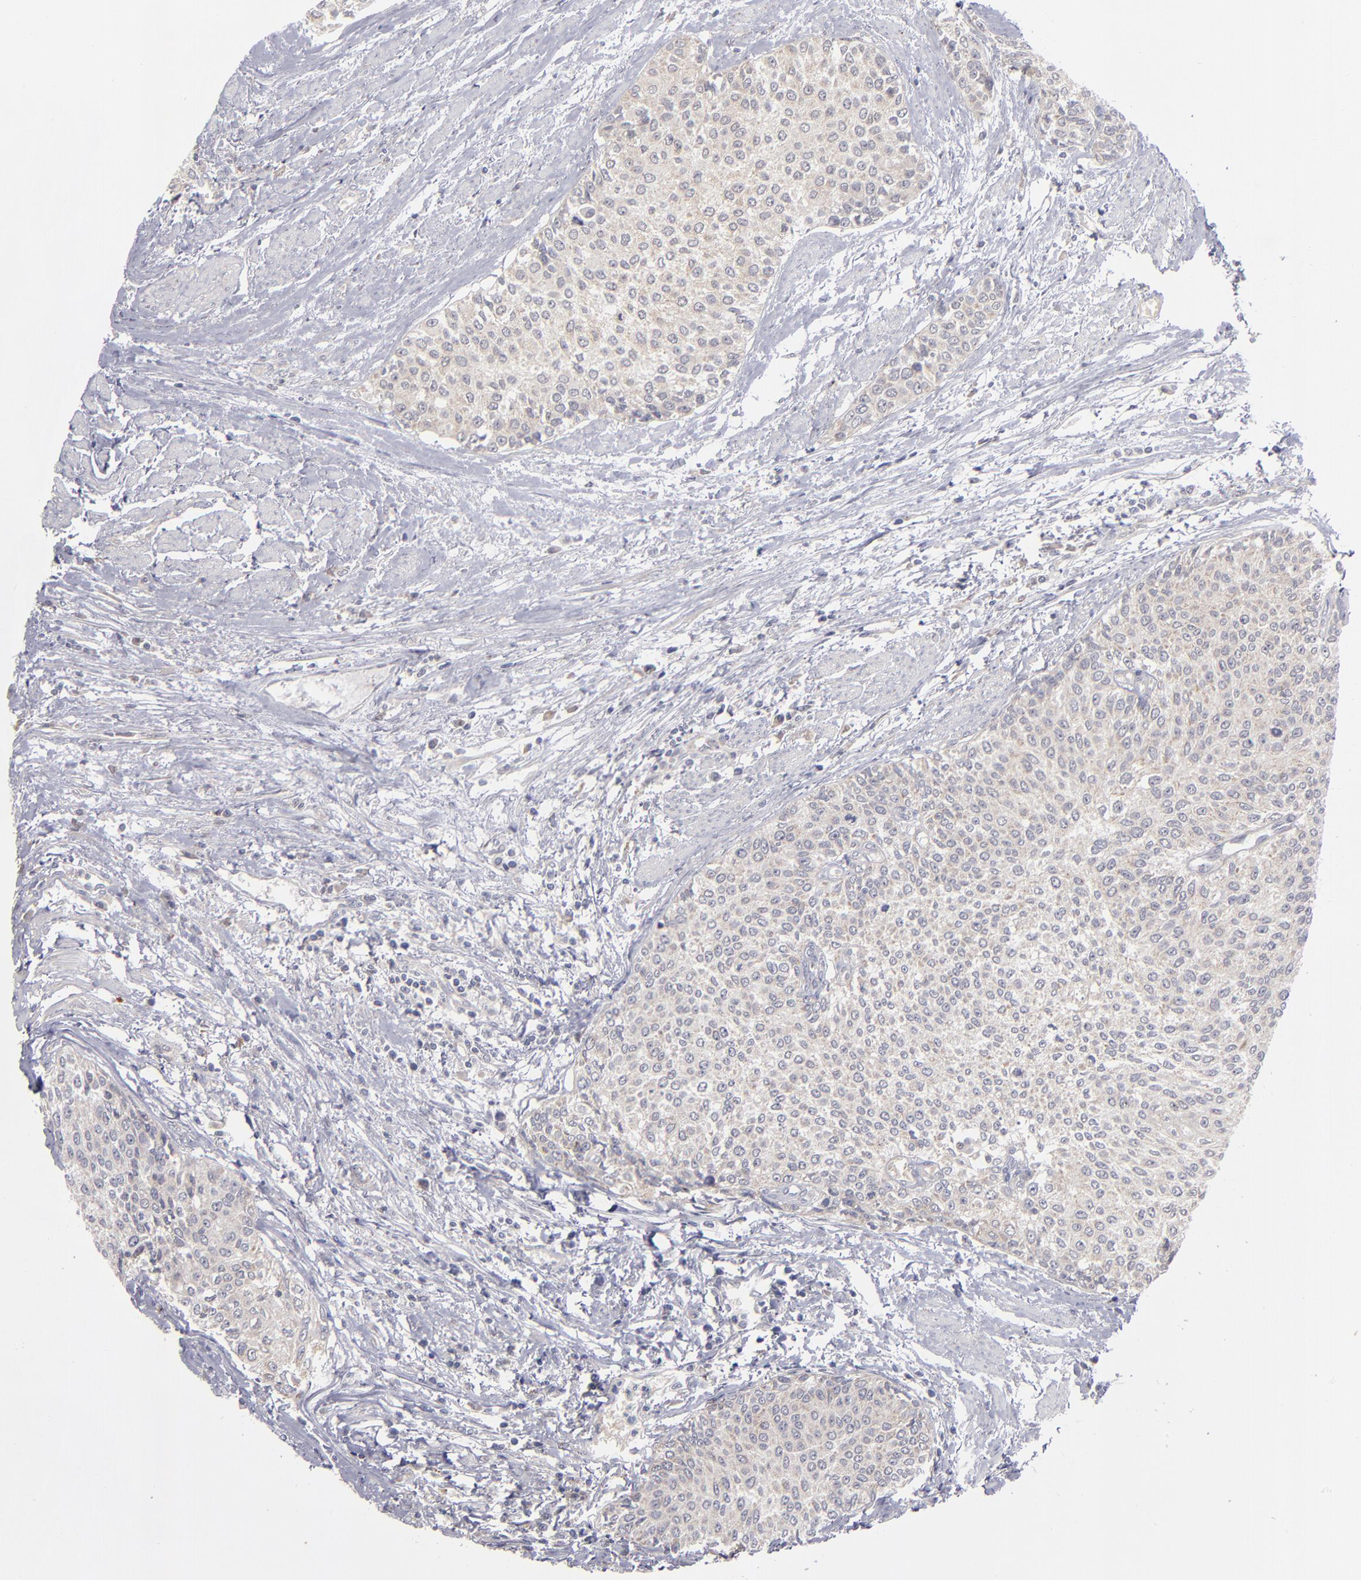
{"staining": {"intensity": "negative", "quantity": "none", "location": "none"}, "tissue": "urothelial cancer", "cell_type": "Tumor cells", "image_type": "cancer", "snomed": [{"axis": "morphology", "description": "Urothelial carcinoma, Low grade"}, {"axis": "topography", "description": "Urinary bladder"}], "caption": "Protein analysis of urothelial cancer exhibits no significant expression in tumor cells. Nuclei are stained in blue.", "gene": "EXD2", "patient": {"sex": "female", "age": 73}}